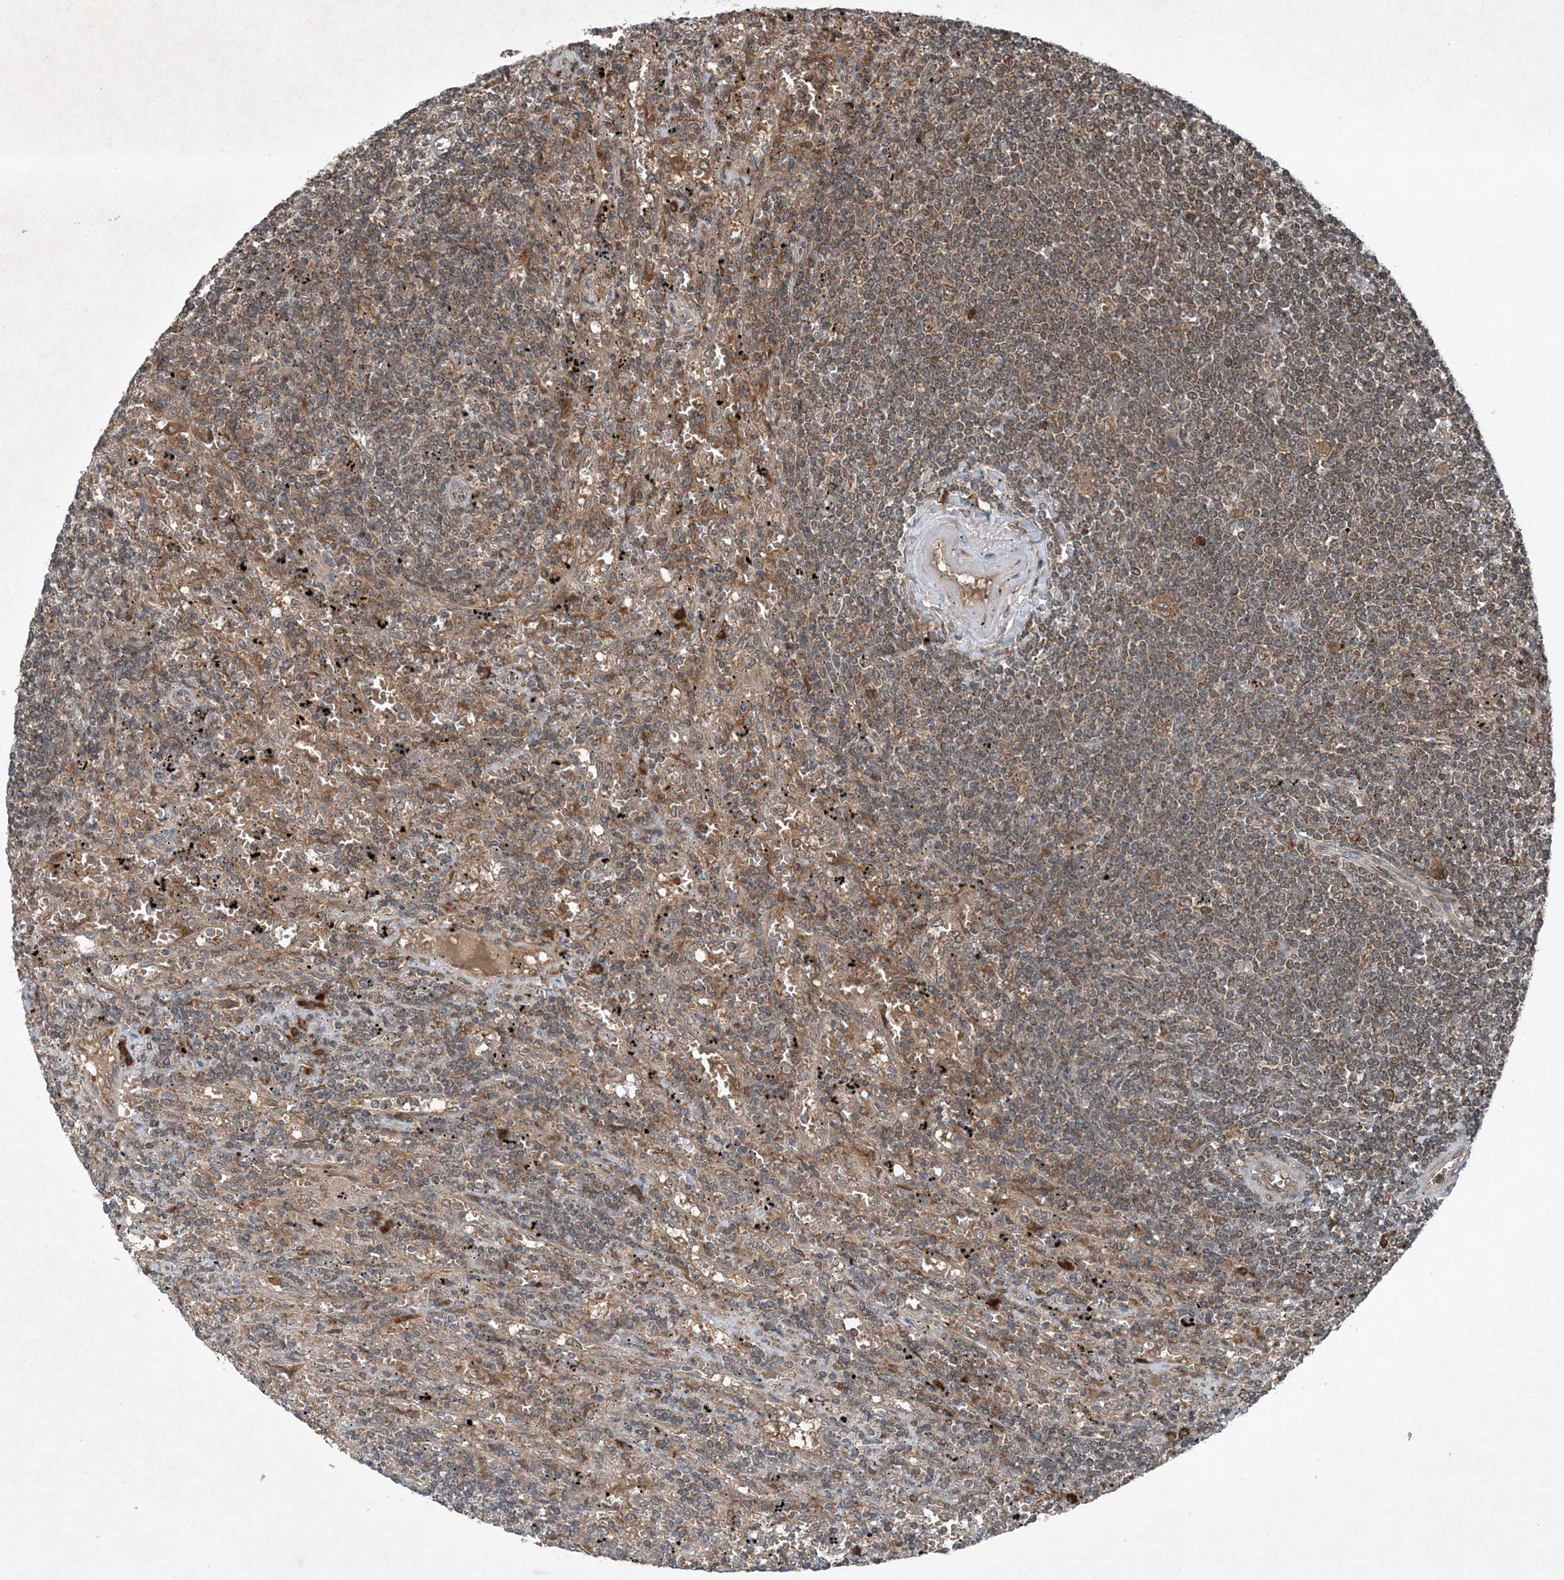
{"staining": {"intensity": "moderate", "quantity": ">75%", "location": "cytoplasmic/membranous"}, "tissue": "lymphoma", "cell_type": "Tumor cells", "image_type": "cancer", "snomed": [{"axis": "morphology", "description": "Malignant lymphoma, non-Hodgkin's type, Low grade"}, {"axis": "topography", "description": "Spleen"}], "caption": "A brown stain shows moderate cytoplasmic/membranous expression of a protein in human malignant lymphoma, non-Hodgkin's type (low-grade) tumor cells.", "gene": "GNG5", "patient": {"sex": "male", "age": 76}}